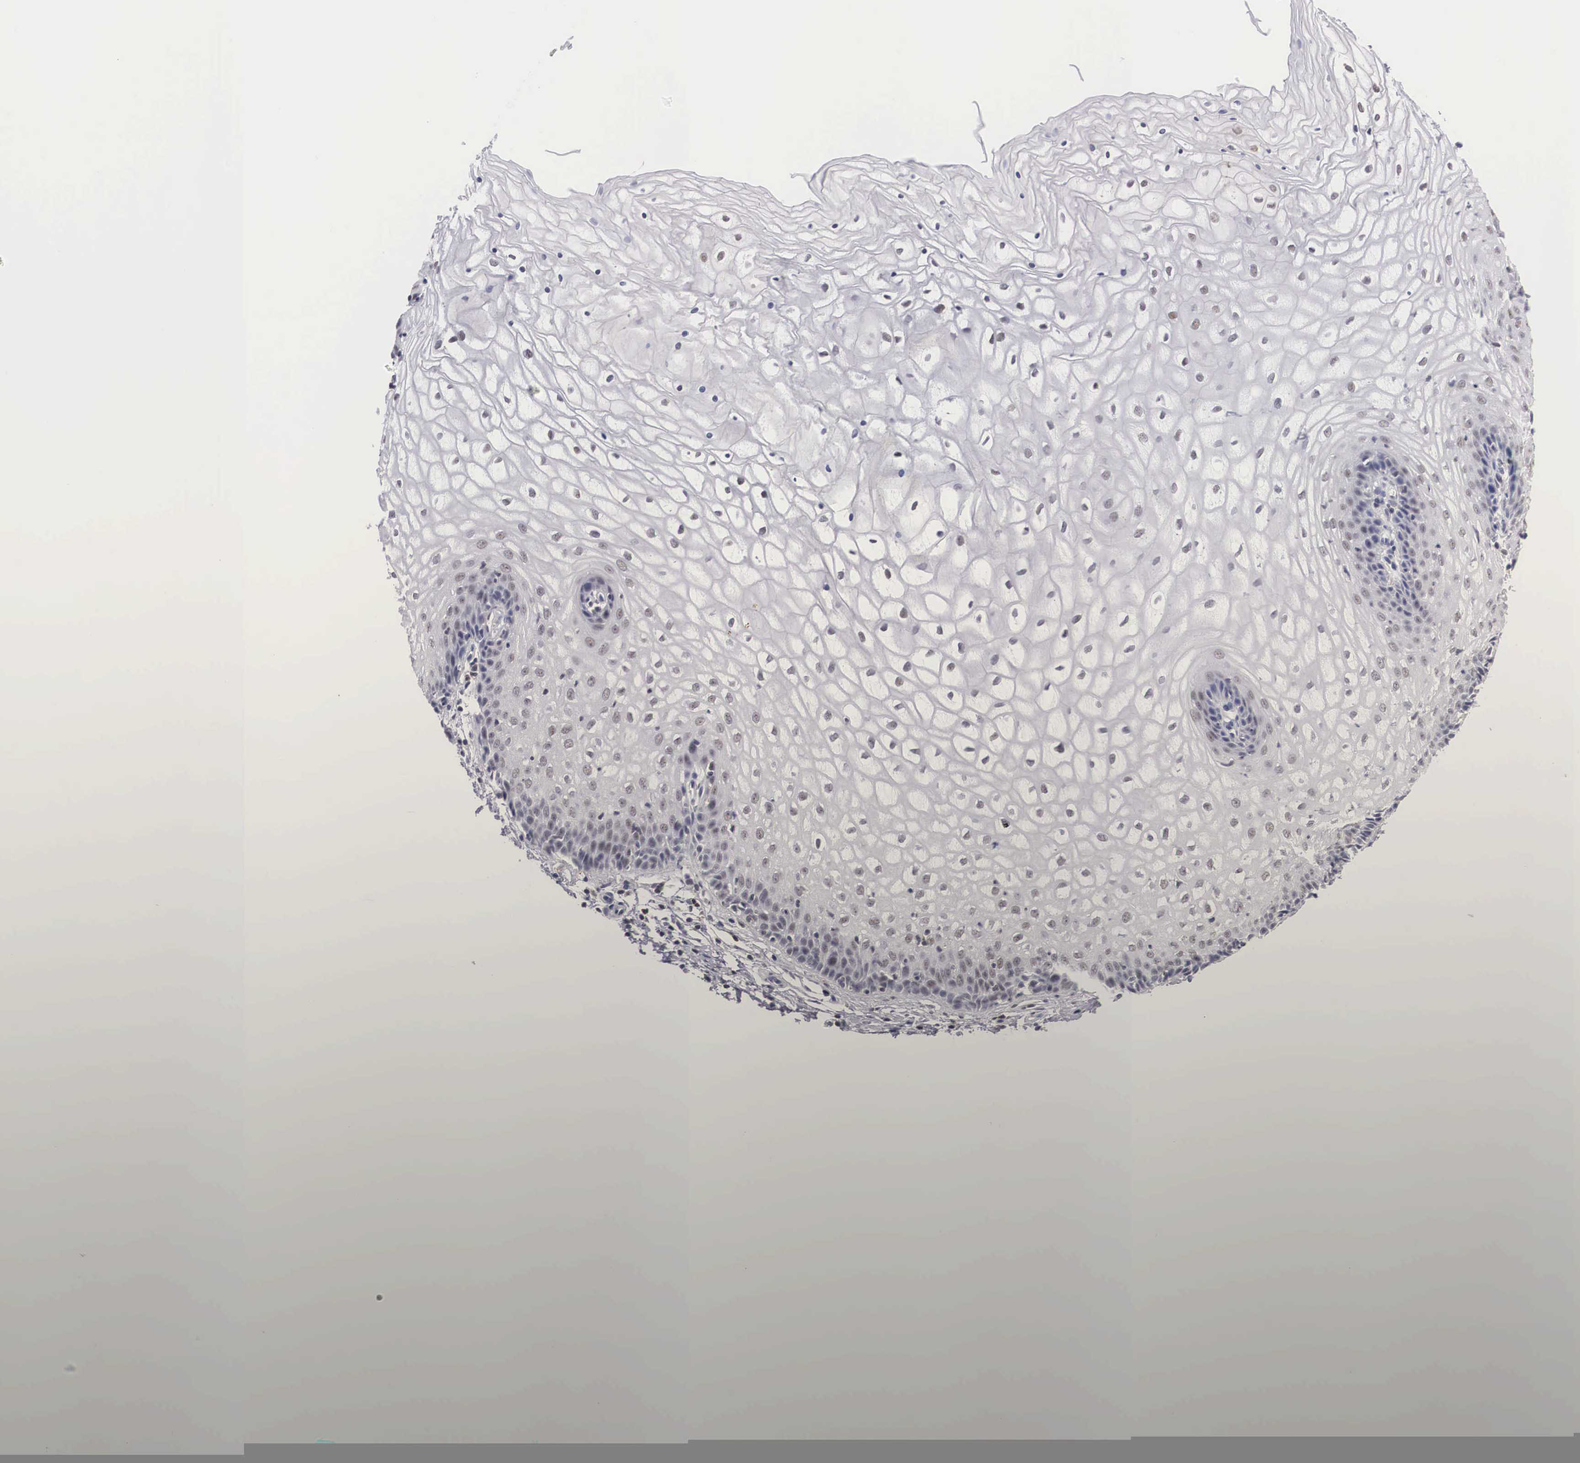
{"staining": {"intensity": "negative", "quantity": "none", "location": "none"}, "tissue": "vagina", "cell_type": "Squamous epithelial cells", "image_type": "normal", "snomed": [{"axis": "morphology", "description": "Normal tissue, NOS"}, {"axis": "topography", "description": "Vagina"}], "caption": "IHC of benign human vagina displays no expression in squamous epithelial cells. (DAB (3,3'-diaminobenzidine) IHC visualized using brightfield microscopy, high magnification).", "gene": "FAM47A", "patient": {"sex": "female", "age": 34}}